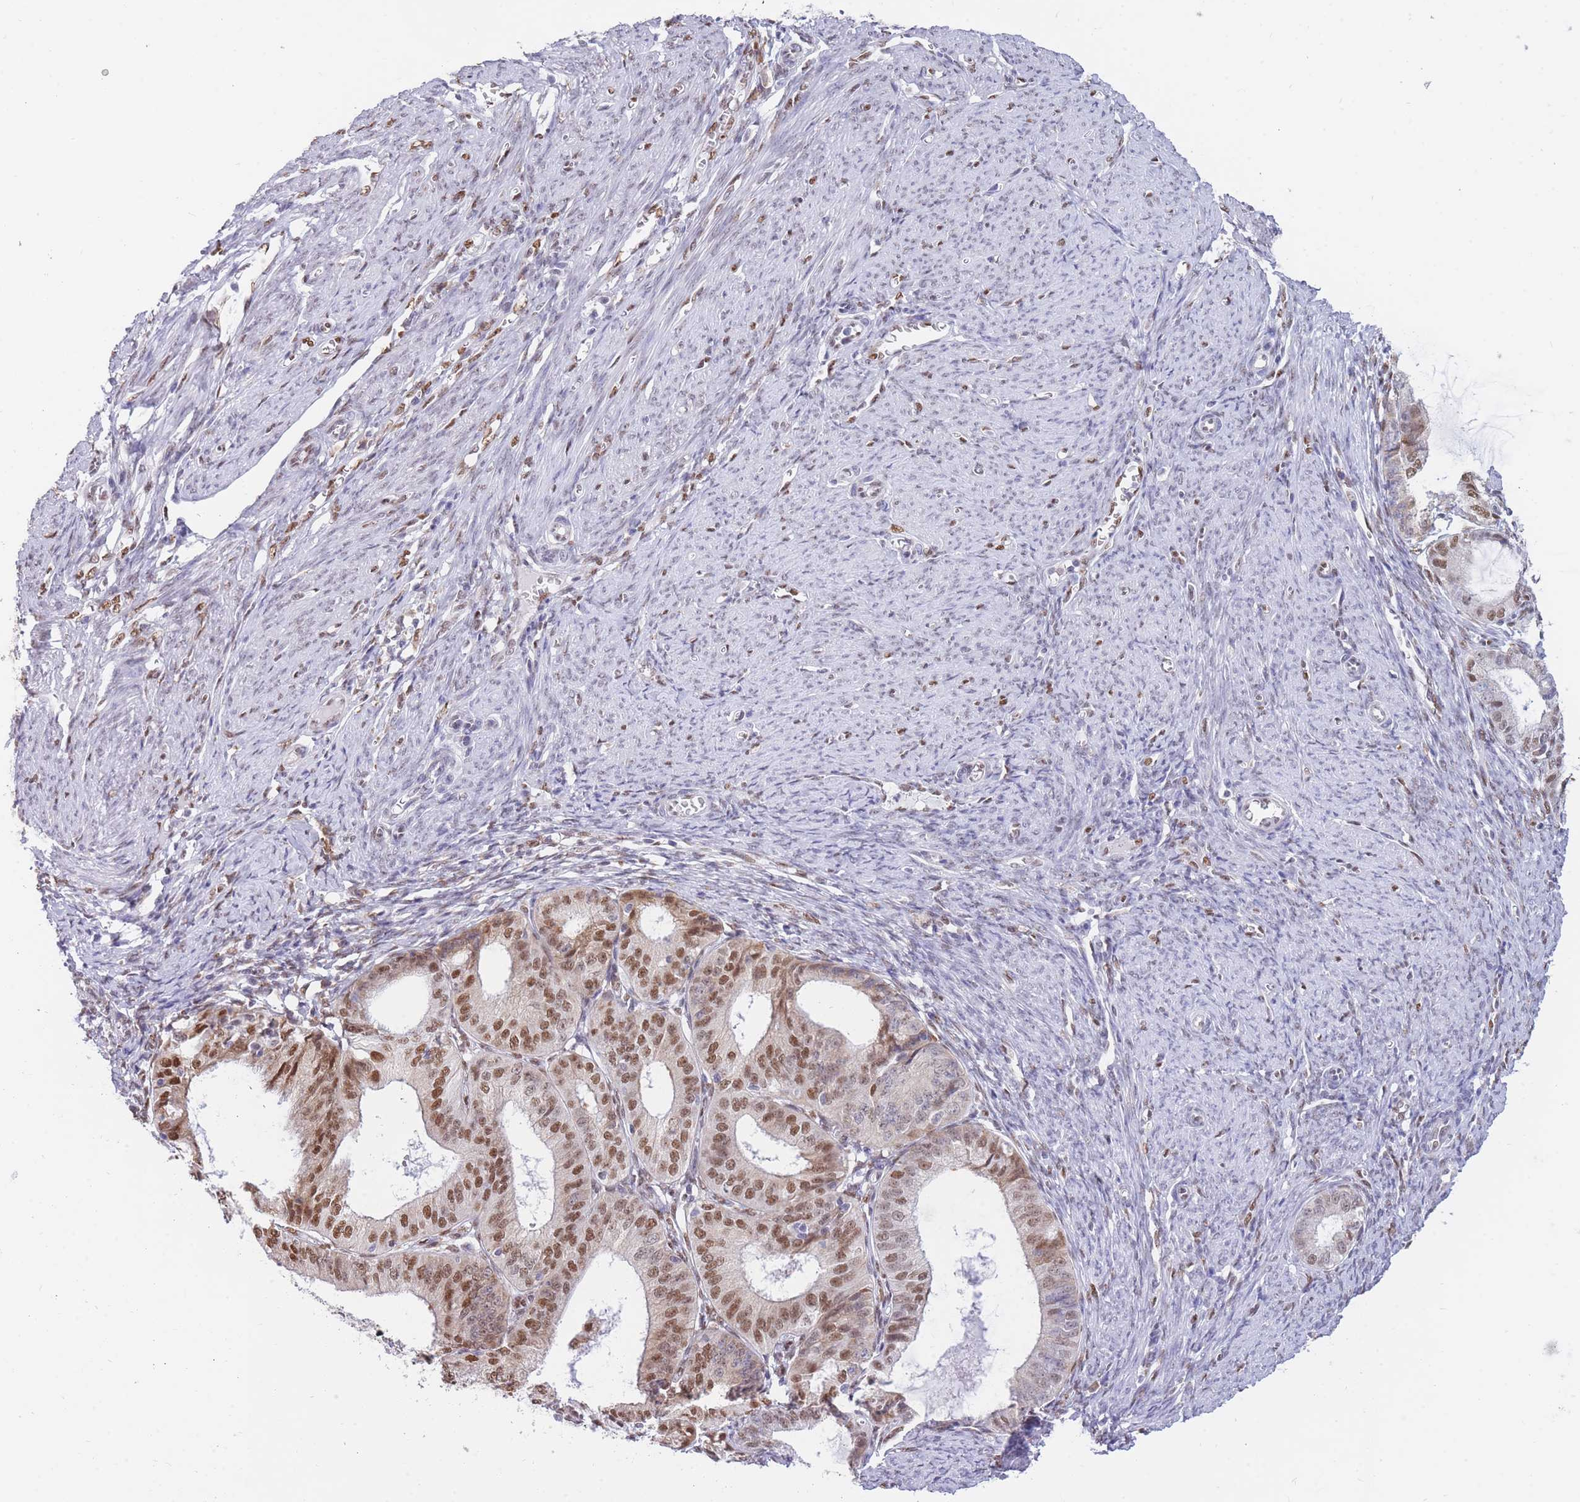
{"staining": {"intensity": "moderate", "quantity": ">75%", "location": "nuclear"}, "tissue": "endometrial cancer", "cell_type": "Tumor cells", "image_type": "cancer", "snomed": [{"axis": "morphology", "description": "Adenocarcinoma, NOS"}, {"axis": "topography", "description": "Endometrium"}], "caption": "IHC of adenocarcinoma (endometrial) shows medium levels of moderate nuclear staining in approximately >75% of tumor cells.", "gene": "FAM153A", "patient": {"sex": "female", "age": 51}}